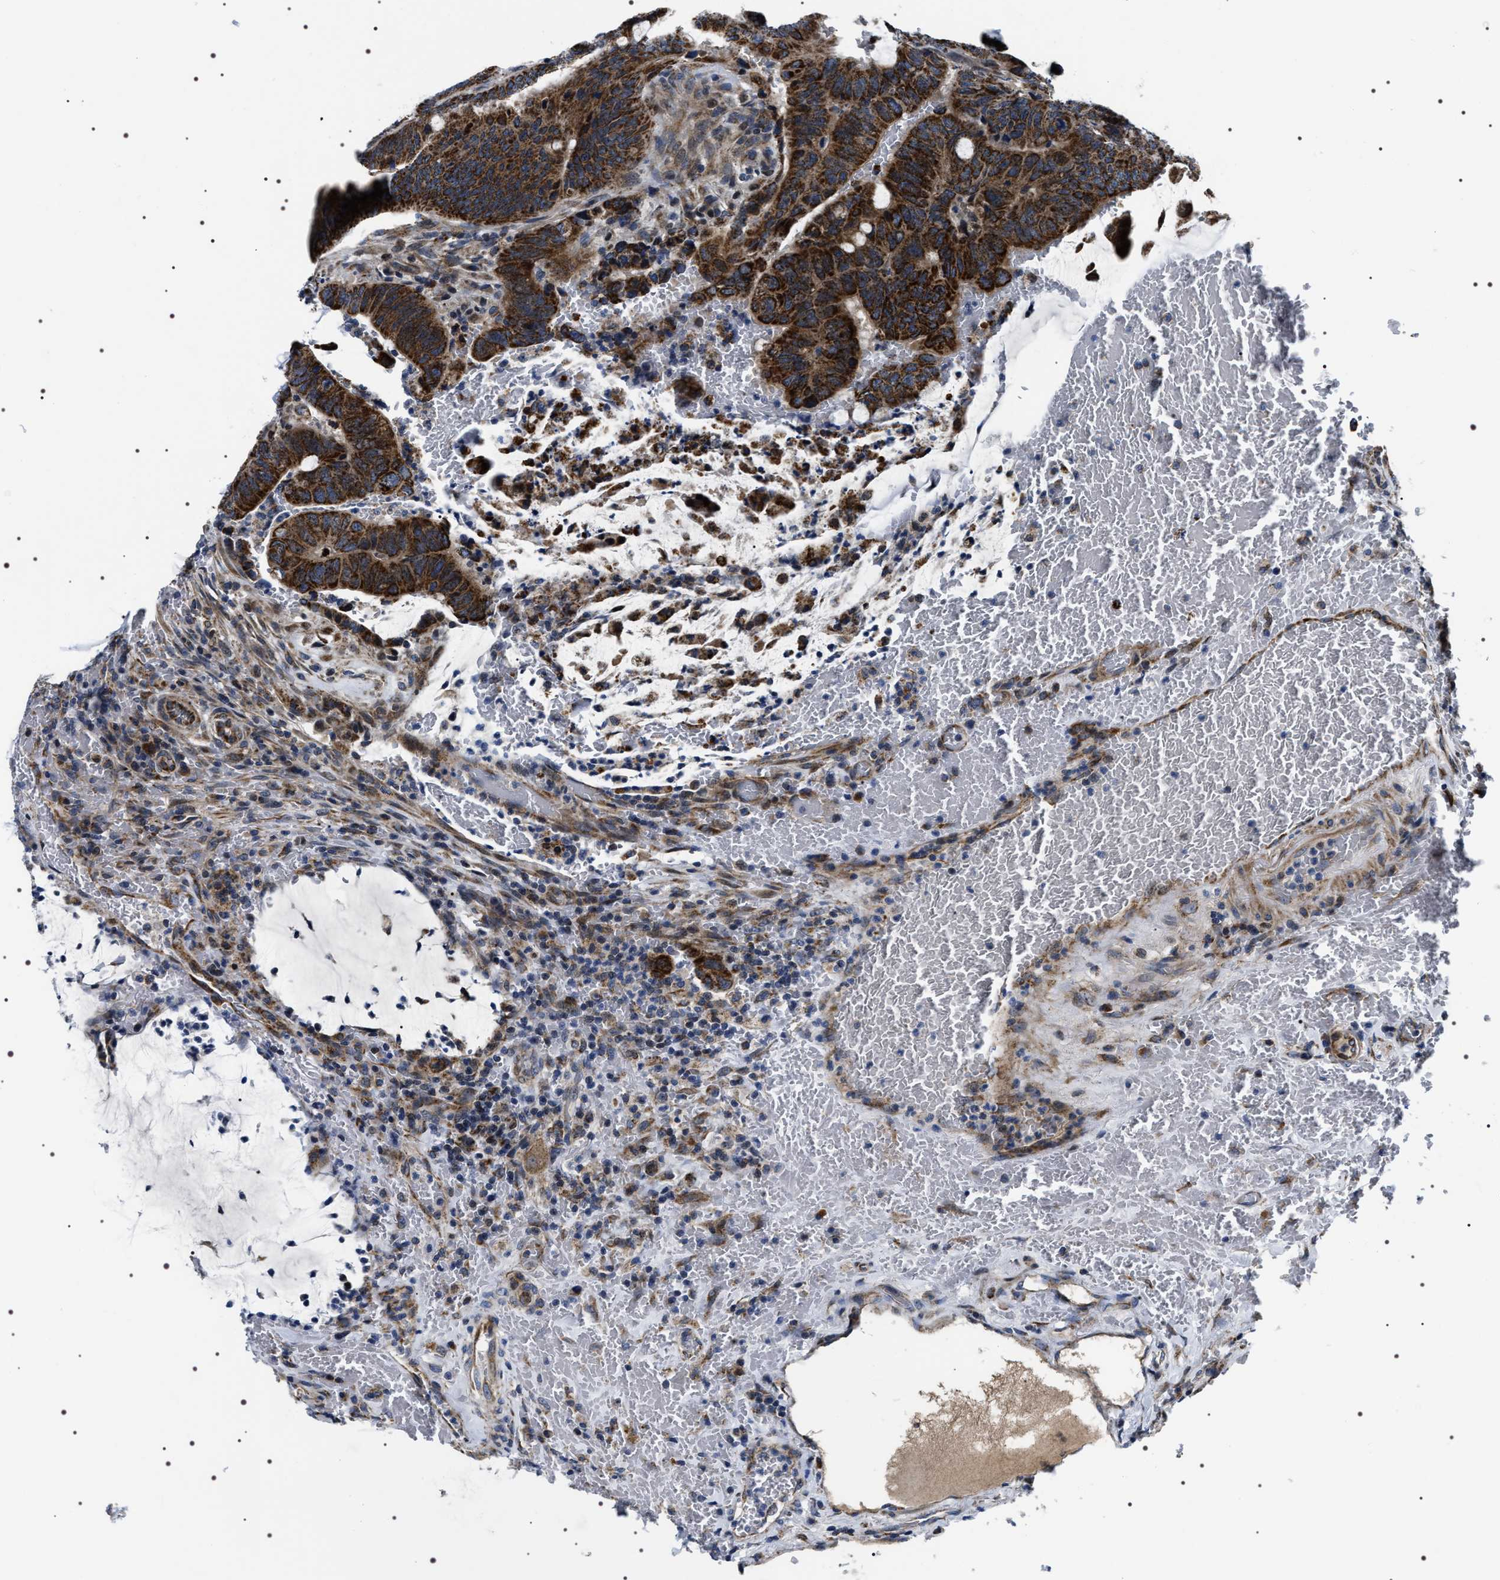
{"staining": {"intensity": "strong", "quantity": ">75%", "location": "cytoplasmic/membranous"}, "tissue": "colorectal cancer", "cell_type": "Tumor cells", "image_type": "cancer", "snomed": [{"axis": "morphology", "description": "Normal tissue, NOS"}, {"axis": "morphology", "description": "Adenocarcinoma, NOS"}, {"axis": "topography", "description": "Rectum"}, {"axis": "topography", "description": "Peripheral nerve tissue"}], "caption": "The photomicrograph shows staining of adenocarcinoma (colorectal), revealing strong cytoplasmic/membranous protein staining (brown color) within tumor cells.", "gene": "NTMT1", "patient": {"sex": "male", "age": 92}}